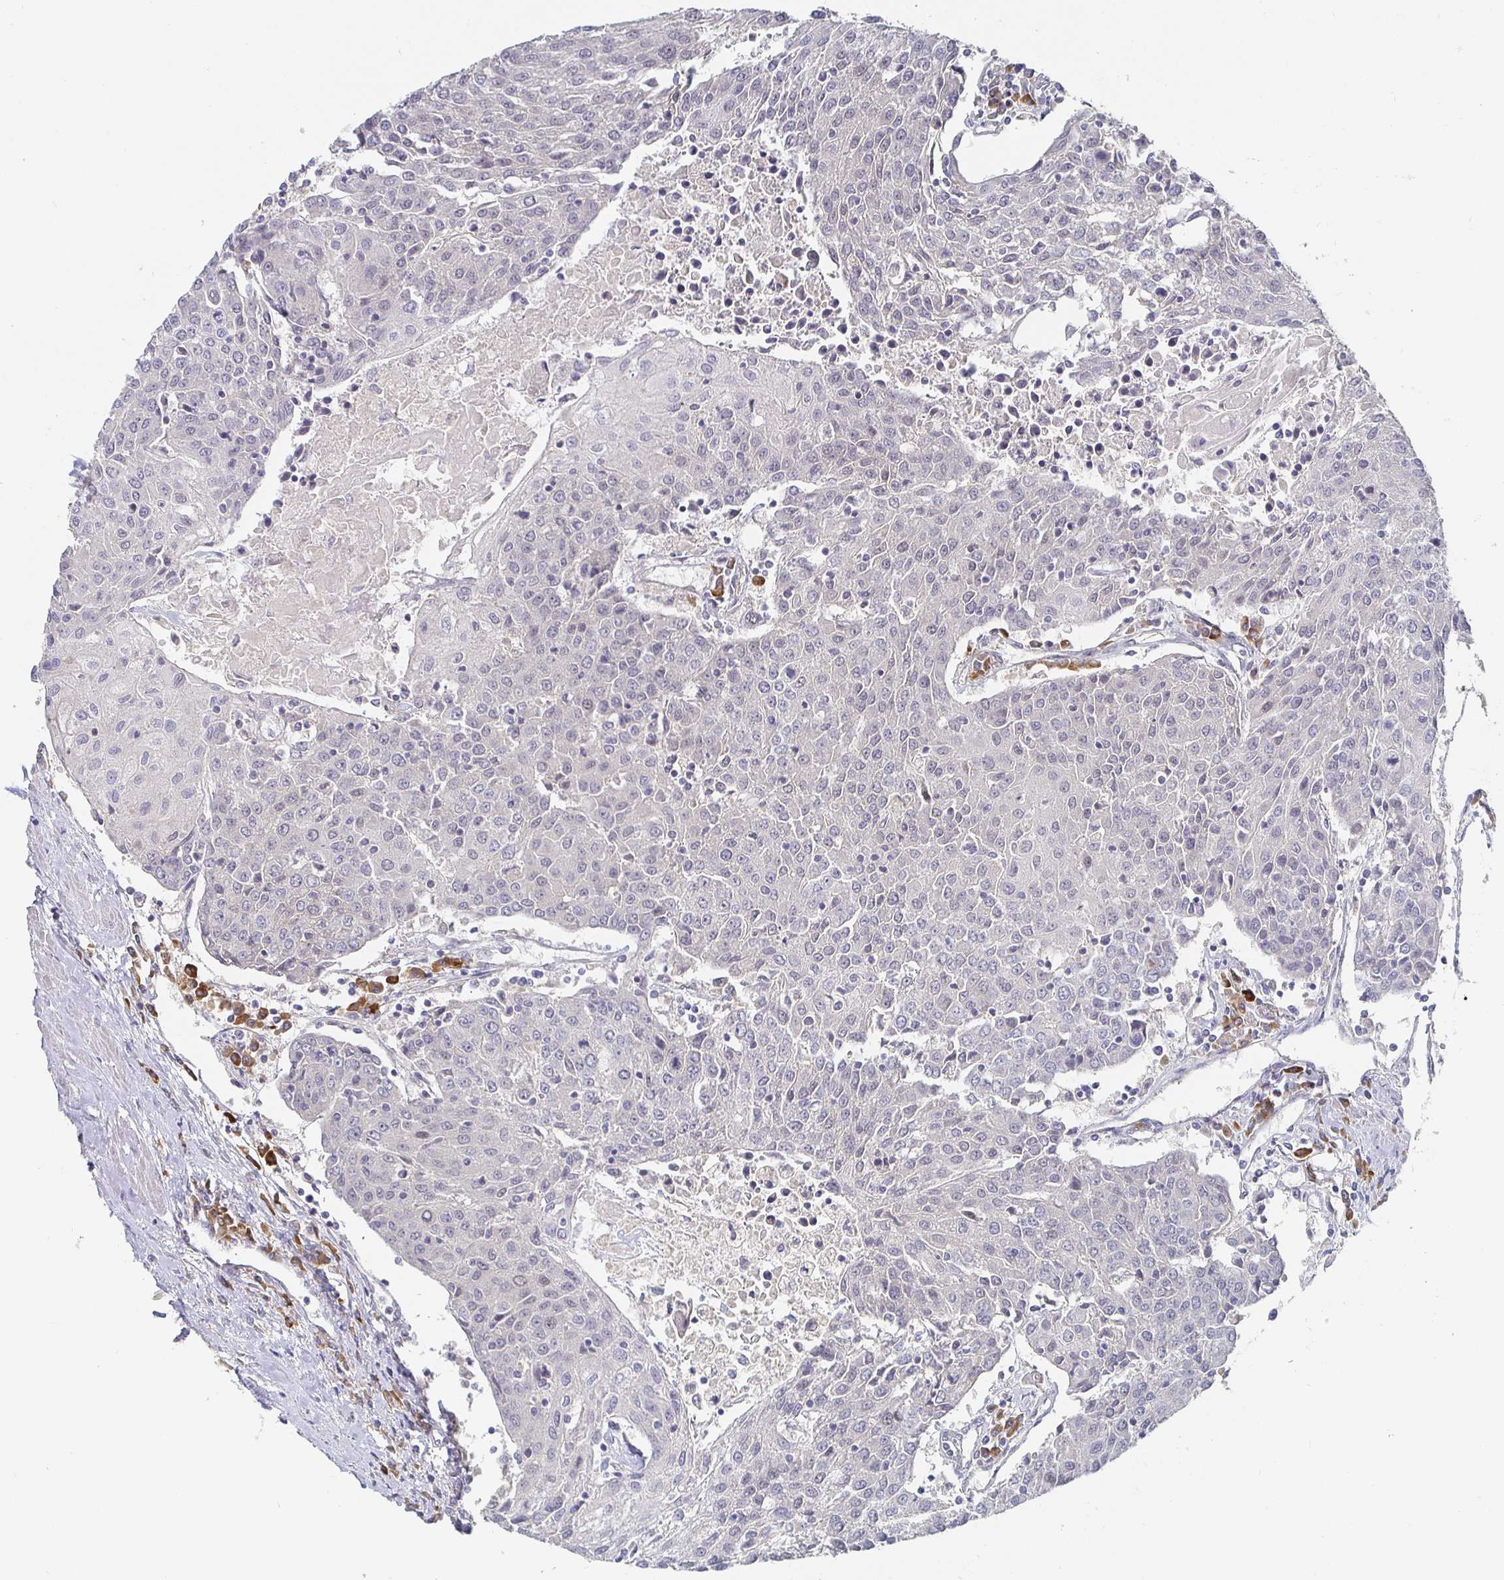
{"staining": {"intensity": "negative", "quantity": "none", "location": "none"}, "tissue": "urothelial cancer", "cell_type": "Tumor cells", "image_type": "cancer", "snomed": [{"axis": "morphology", "description": "Urothelial carcinoma, High grade"}, {"axis": "topography", "description": "Urinary bladder"}], "caption": "IHC photomicrograph of urothelial cancer stained for a protein (brown), which reveals no positivity in tumor cells. (Stains: DAB immunohistochemistry (IHC) with hematoxylin counter stain, Microscopy: brightfield microscopy at high magnification).", "gene": "MEIS1", "patient": {"sex": "female", "age": 85}}